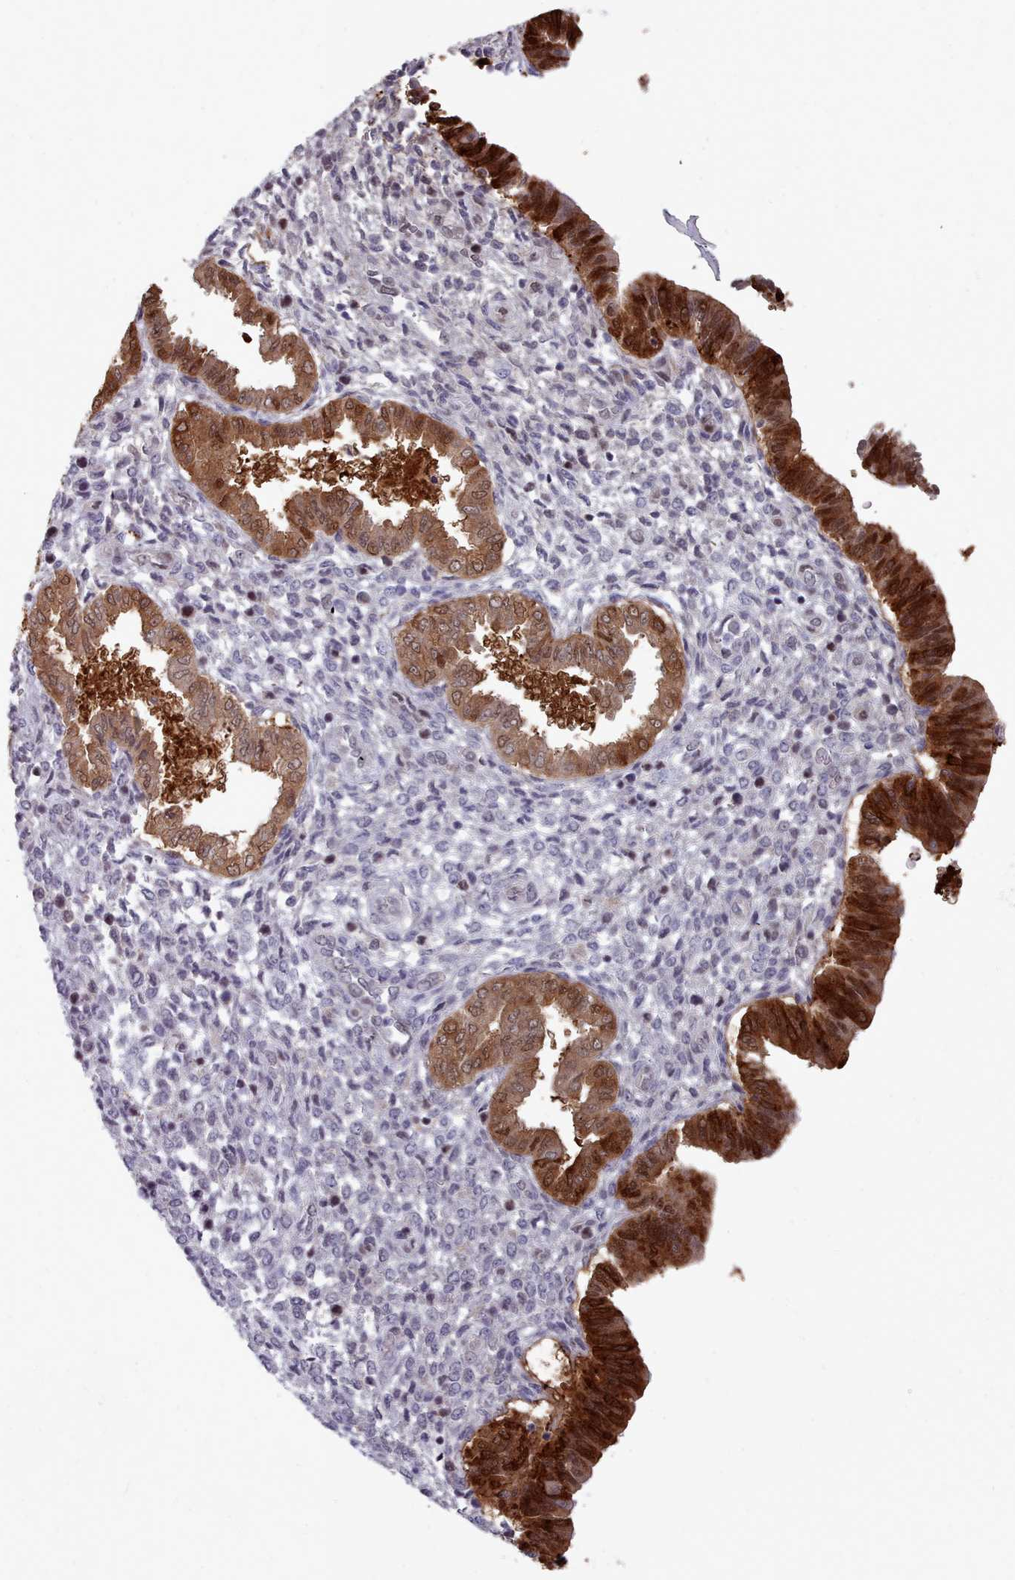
{"staining": {"intensity": "negative", "quantity": "none", "location": "none"}, "tissue": "endometrium", "cell_type": "Cells in endometrial stroma", "image_type": "normal", "snomed": [{"axis": "morphology", "description": "Normal tissue, NOS"}, {"axis": "topography", "description": "Endometrium"}], "caption": "Immunohistochemistry histopathology image of benign endometrium: endometrium stained with DAB (3,3'-diaminobenzidine) reveals no significant protein staining in cells in endometrial stroma.", "gene": "GINS1", "patient": {"sex": "female", "age": 24}}